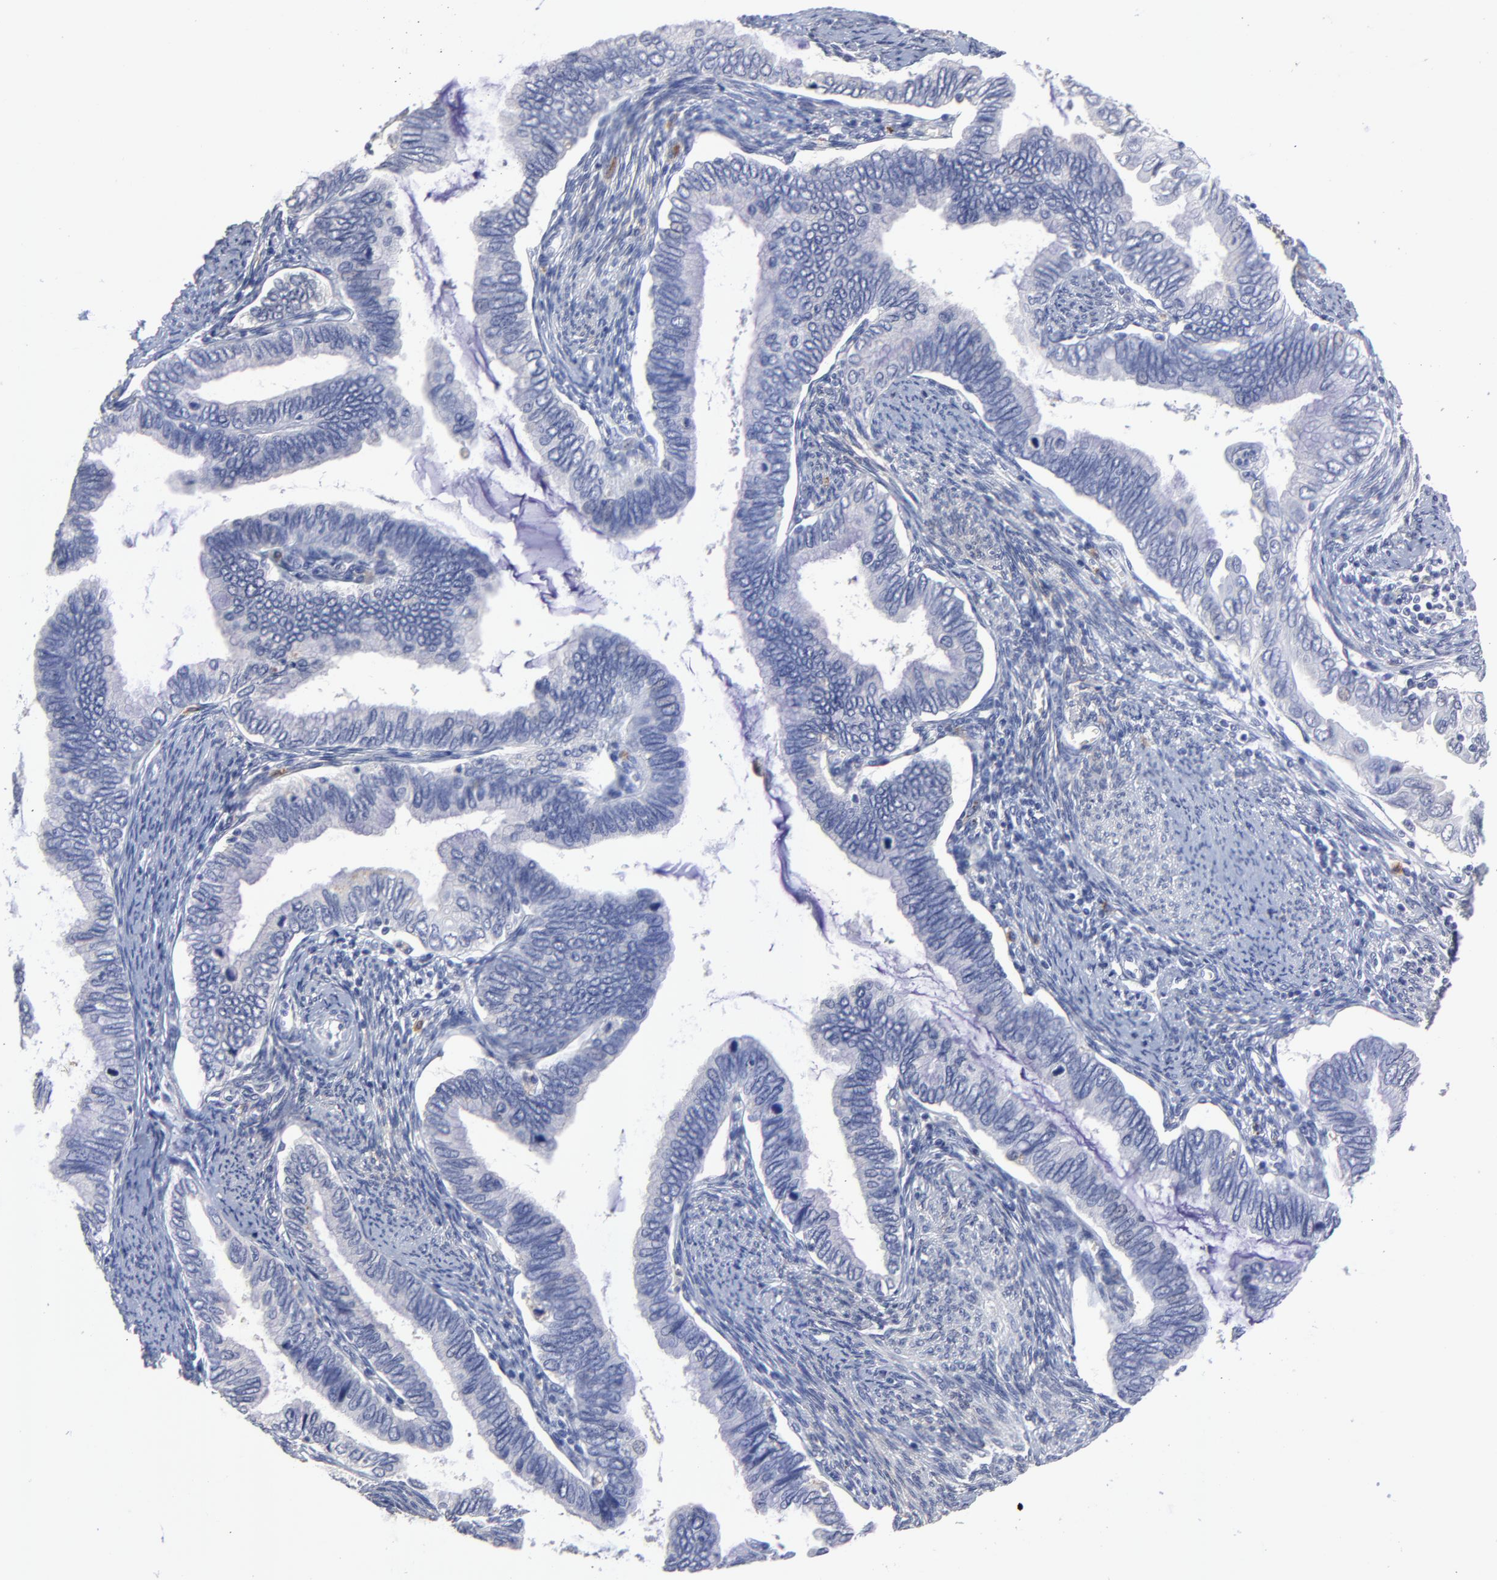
{"staining": {"intensity": "negative", "quantity": "none", "location": "none"}, "tissue": "cervical cancer", "cell_type": "Tumor cells", "image_type": "cancer", "snomed": [{"axis": "morphology", "description": "Adenocarcinoma, NOS"}, {"axis": "topography", "description": "Cervix"}], "caption": "Immunohistochemistry (IHC) photomicrograph of neoplastic tissue: cervical adenocarcinoma stained with DAB displays no significant protein positivity in tumor cells. The staining was performed using DAB to visualize the protein expression in brown, while the nuclei were stained in blue with hematoxylin (Magnification: 20x).", "gene": "SMARCA1", "patient": {"sex": "female", "age": 49}}